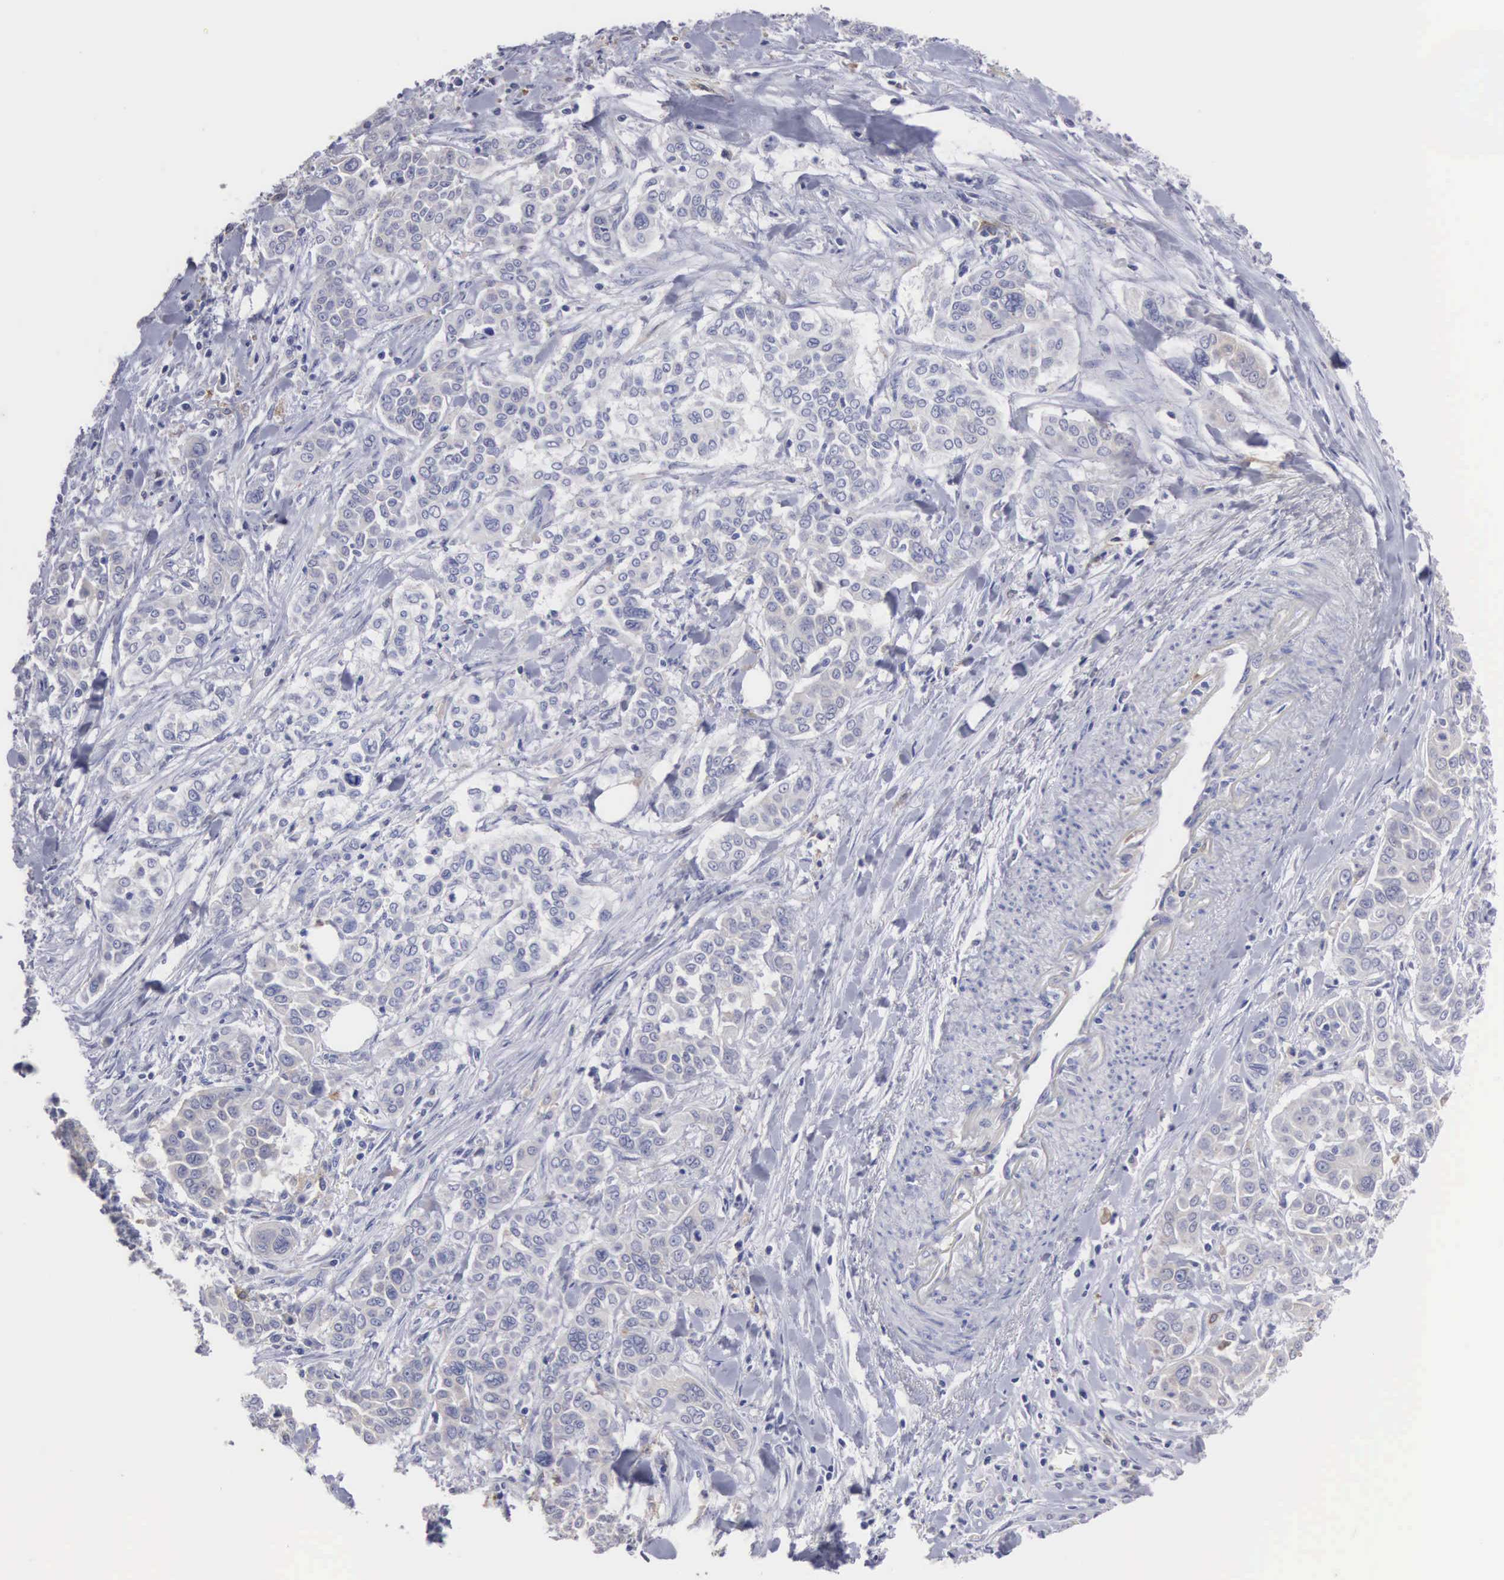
{"staining": {"intensity": "negative", "quantity": "none", "location": "none"}, "tissue": "pancreatic cancer", "cell_type": "Tumor cells", "image_type": "cancer", "snomed": [{"axis": "morphology", "description": "Adenocarcinoma, NOS"}, {"axis": "topography", "description": "Pancreas"}], "caption": "Immunohistochemistry (IHC) photomicrograph of neoplastic tissue: human pancreatic cancer (adenocarcinoma) stained with DAB demonstrates no significant protein positivity in tumor cells. The staining is performed using DAB brown chromogen with nuclei counter-stained in using hematoxylin.", "gene": "LIN52", "patient": {"sex": "female", "age": 52}}